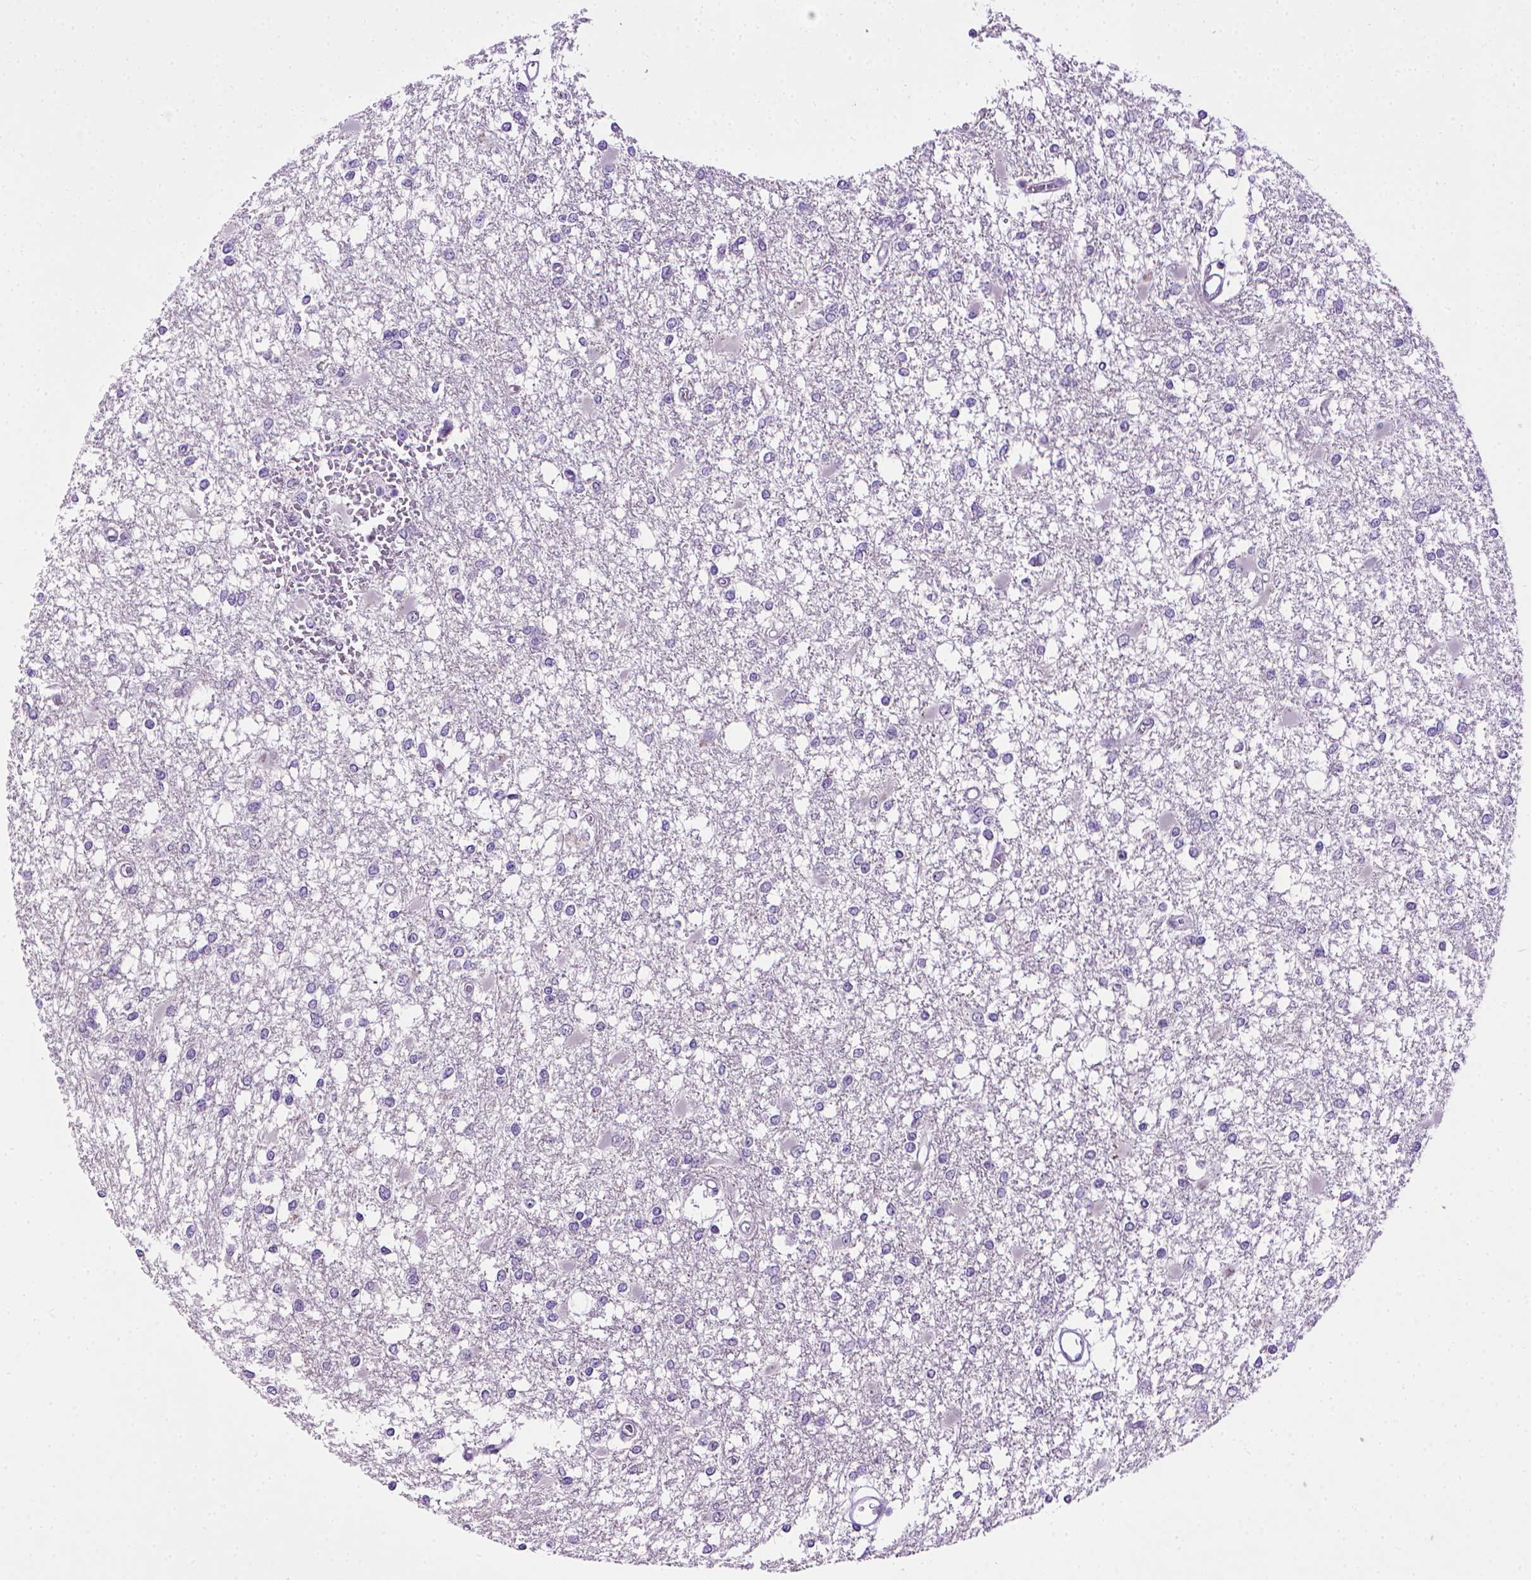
{"staining": {"intensity": "negative", "quantity": "none", "location": "none"}, "tissue": "glioma", "cell_type": "Tumor cells", "image_type": "cancer", "snomed": [{"axis": "morphology", "description": "Glioma, malignant, High grade"}, {"axis": "topography", "description": "Cerebral cortex"}], "caption": "Immunohistochemistry histopathology image of human malignant glioma (high-grade) stained for a protein (brown), which shows no staining in tumor cells.", "gene": "CDH1", "patient": {"sex": "male", "age": 79}}